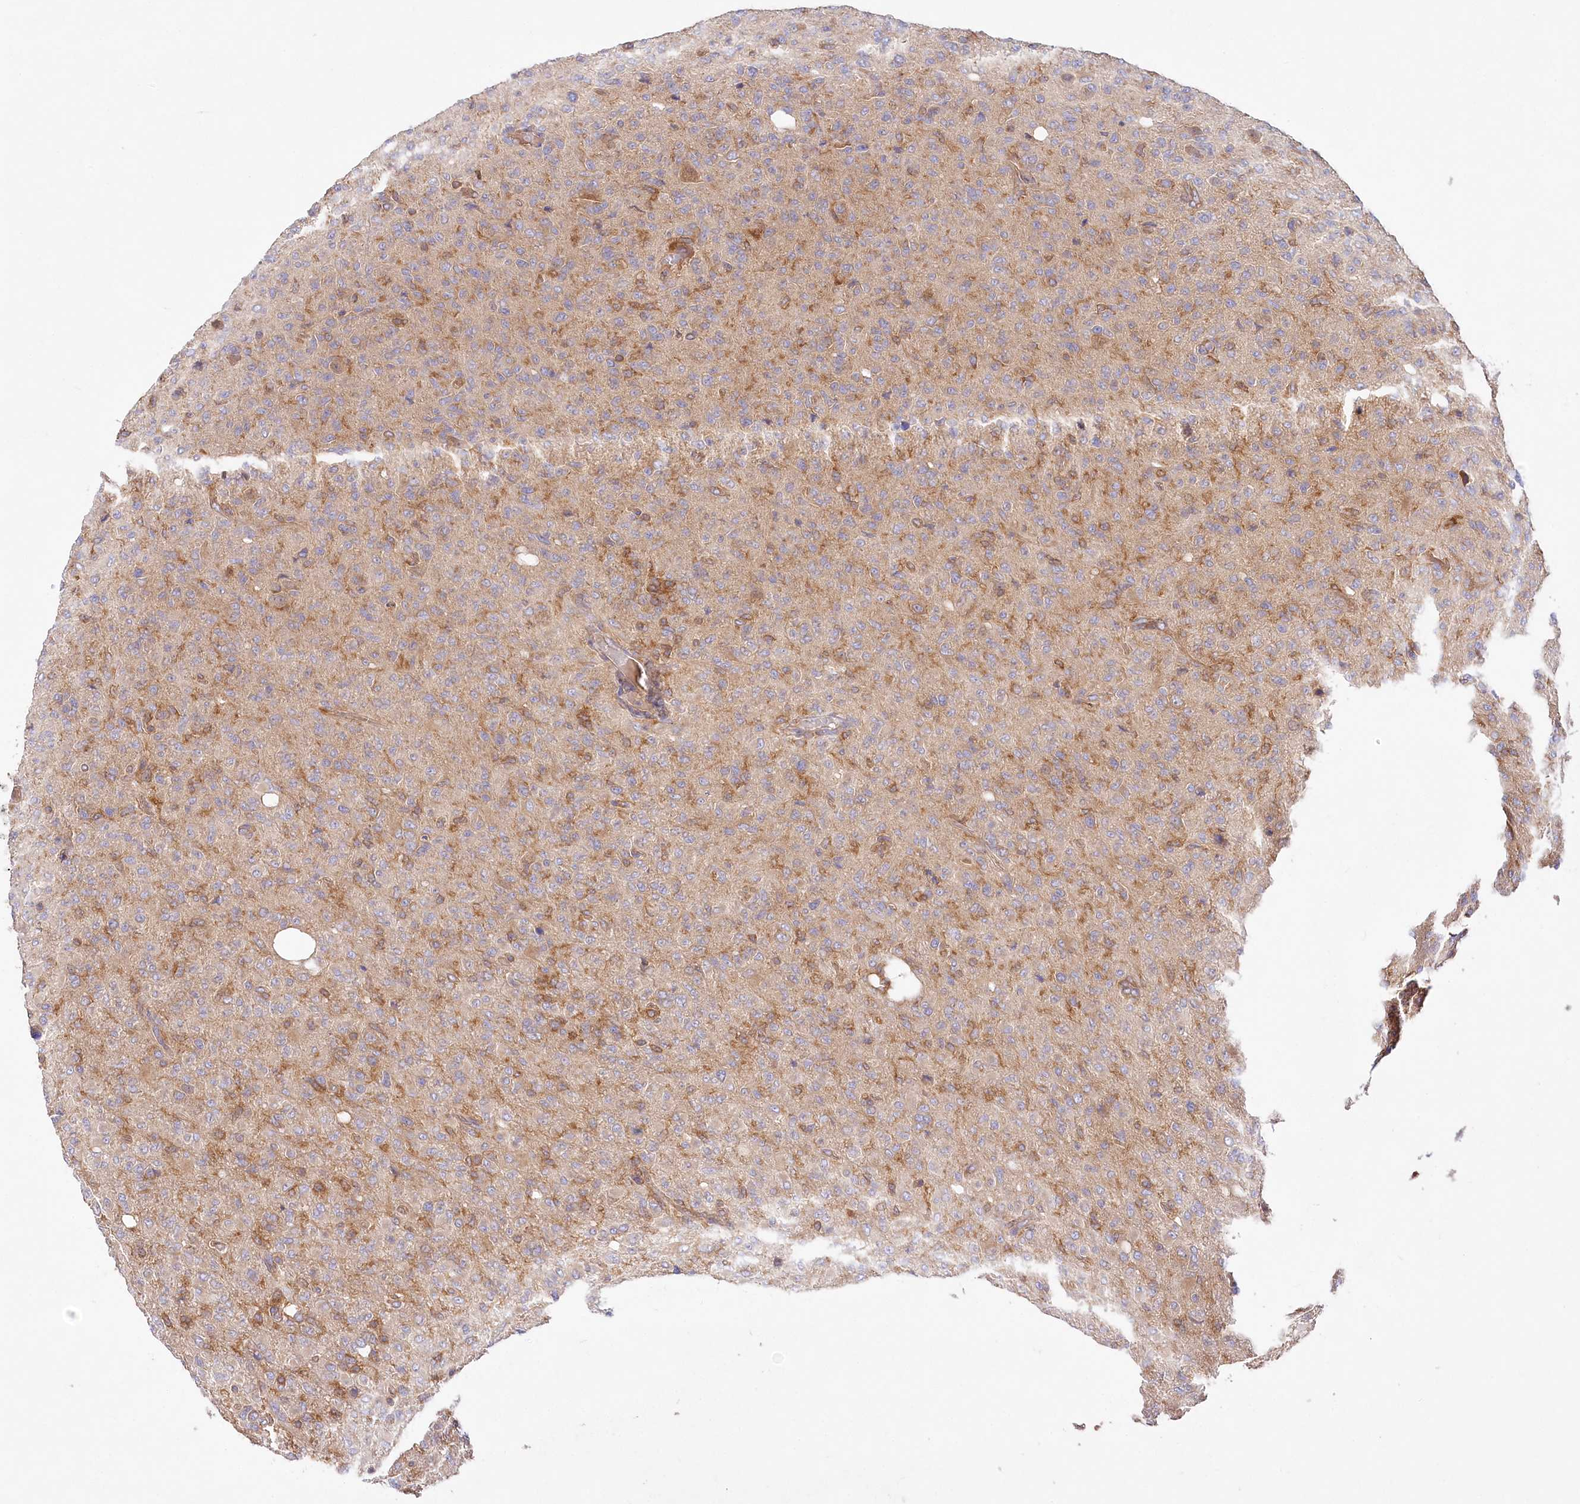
{"staining": {"intensity": "negative", "quantity": "none", "location": "none"}, "tissue": "glioma", "cell_type": "Tumor cells", "image_type": "cancer", "snomed": [{"axis": "morphology", "description": "Glioma, malignant, High grade"}, {"axis": "topography", "description": "Brain"}], "caption": "Glioma was stained to show a protein in brown. There is no significant positivity in tumor cells.", "gene": "ABRAXAS2", "patient": {"sex": "female", "age": 57}}